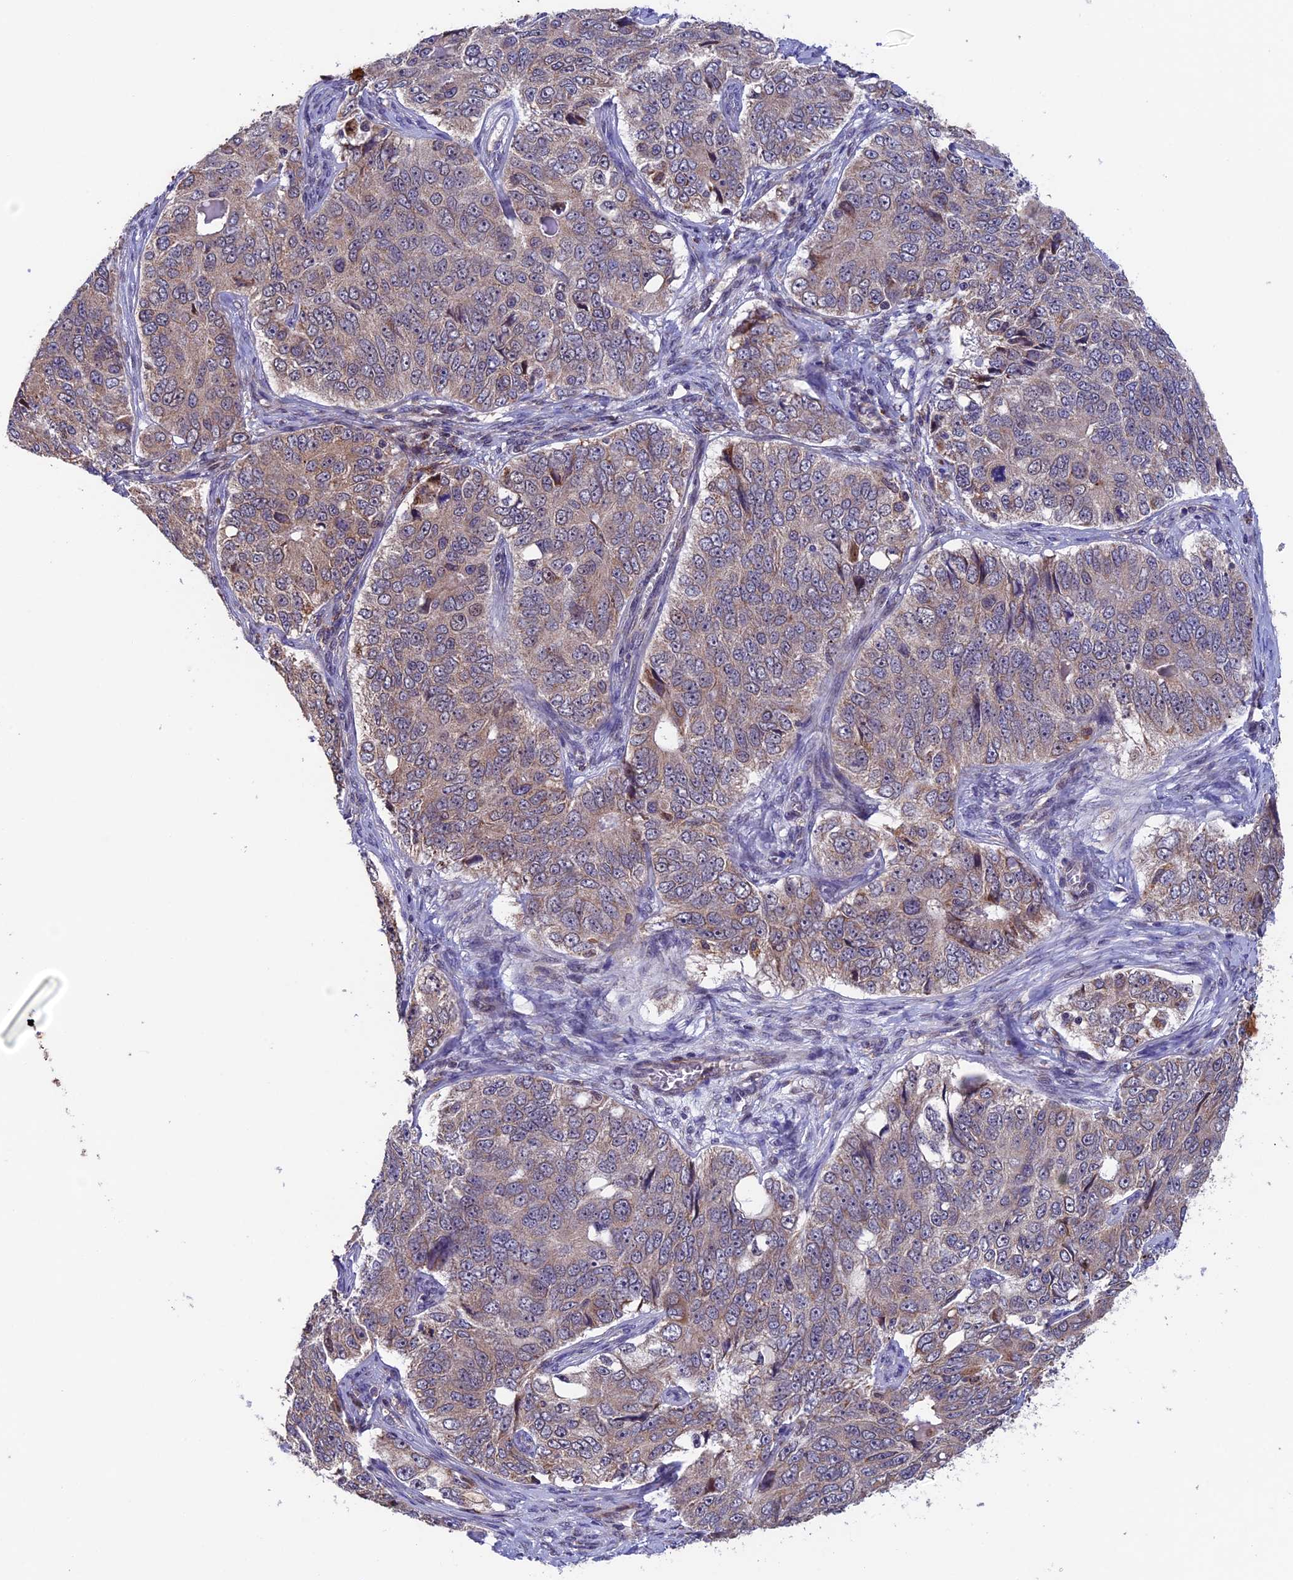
{"staining": {"intensity": "weak", "quantity": ">75%", "location": "cytoplasmic/membranous"}, "tissue": "ovarian cancer", "cell_type": "Tumor cells", "image_type": "cancer", "snomed": [{"axis": "morphology", "description": "Carcinoma, endometroid"}, {"axis": "topography", "description": "Ovary"}], "caption": "Immunohistochemistry (IHC) of ovarian endometroid carcinoma shows low levels of weak cytoplasmic/membranous staining in approximately >75% of tumor cells. Nuclei are stained in blue.", "gene": "RNF17", "patient": {"sex": "female", "age": 51}}